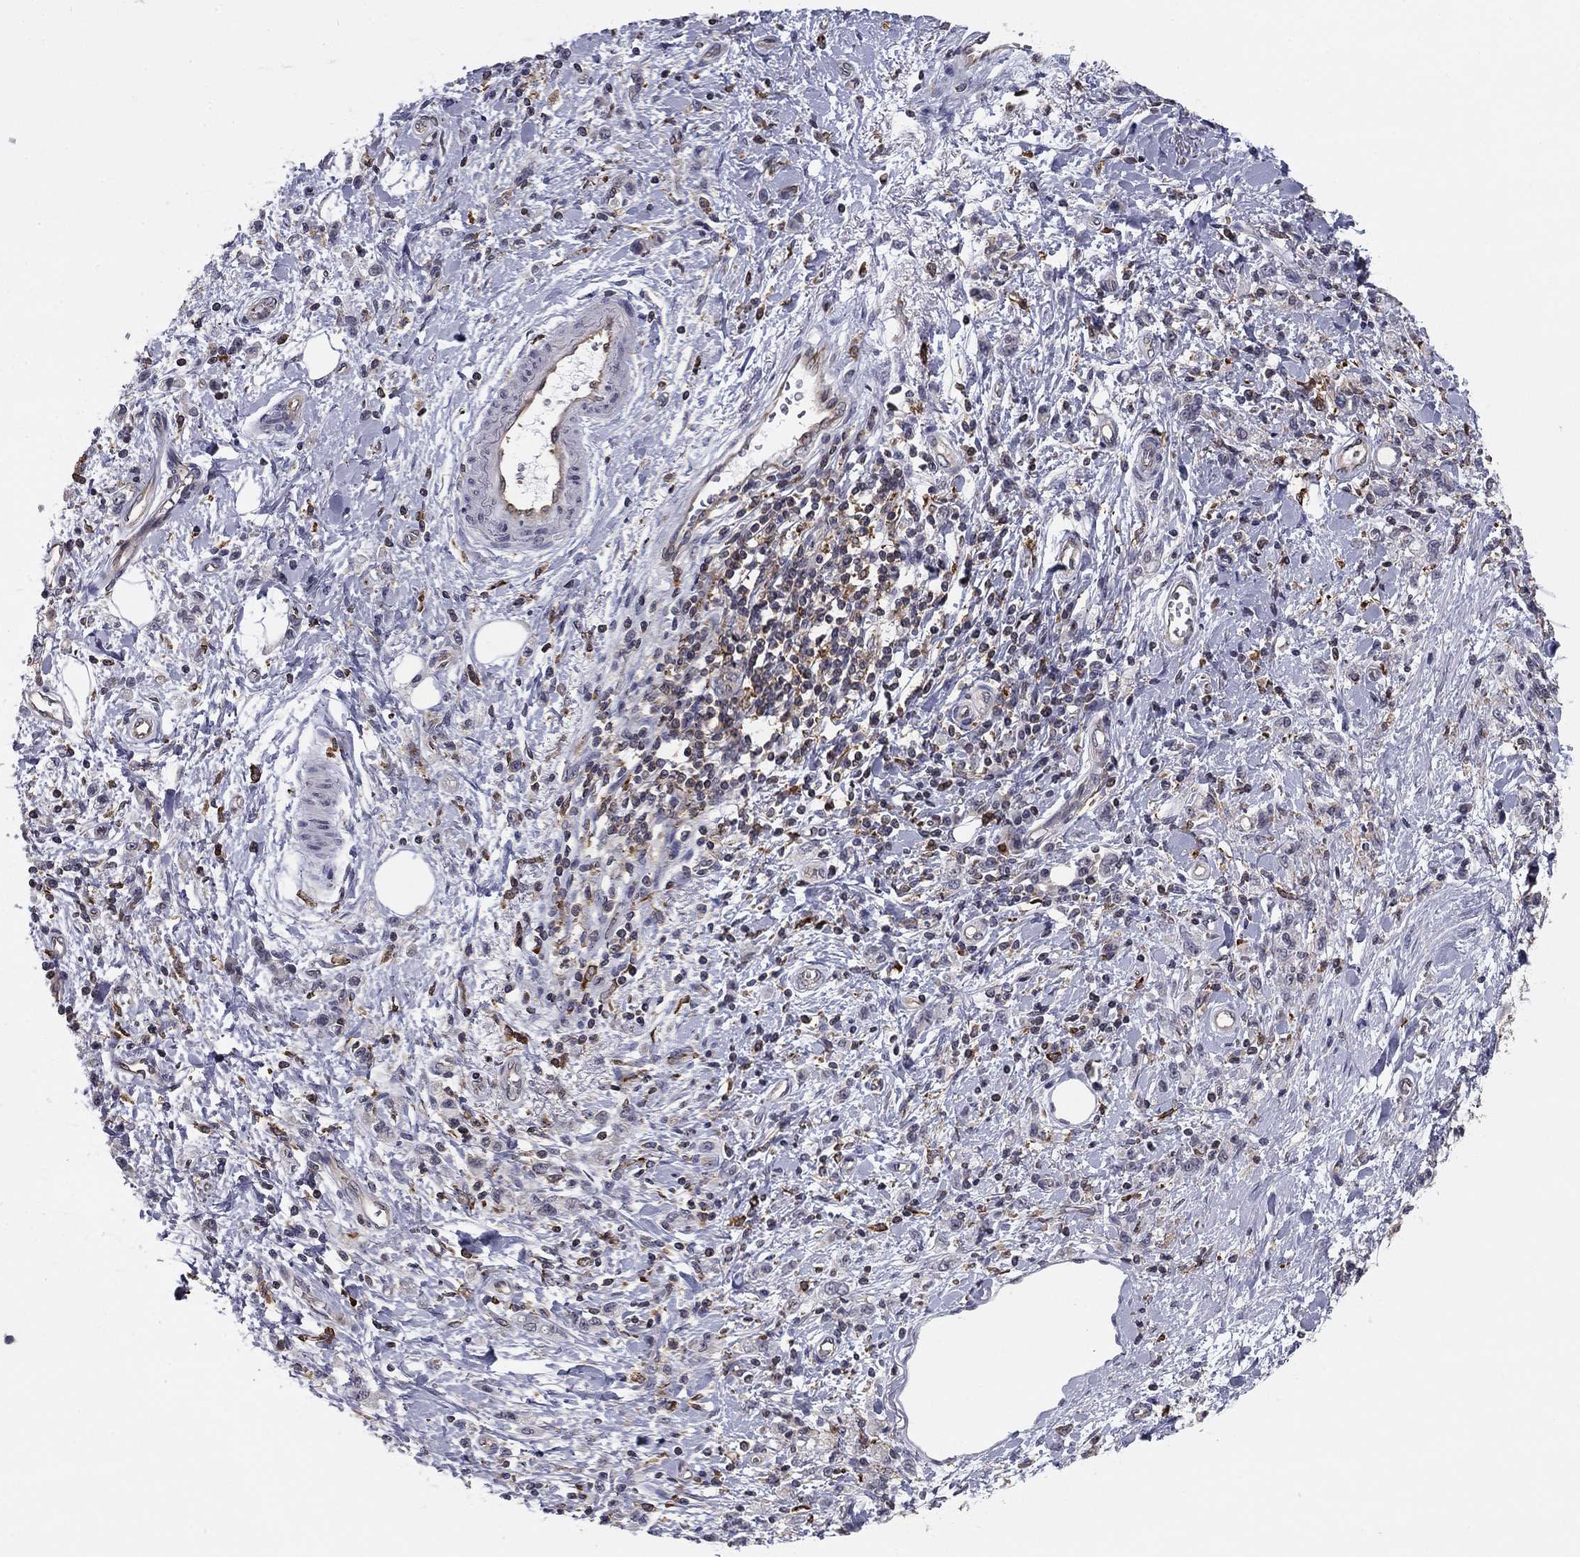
{"staining": {"intensity": "negative", "quantity": "none", "location": "none"}, "tissue": "stomach cancer", "cell_type": "Tumor cells", "image_type": "cancer", "snomed": [{"axis": "morphology", "description": "Adenocarcinoma, NOS"}, {"axis": "topography", "description": "Stomach"}], "caption": "The immunohistochemistry (IHC) micrograph has no significant positivity in tumor cells of stomach adenocarcinoma tissue.", "gene": "PLCB2", "patient": {"sex": "male", "age": 77}}